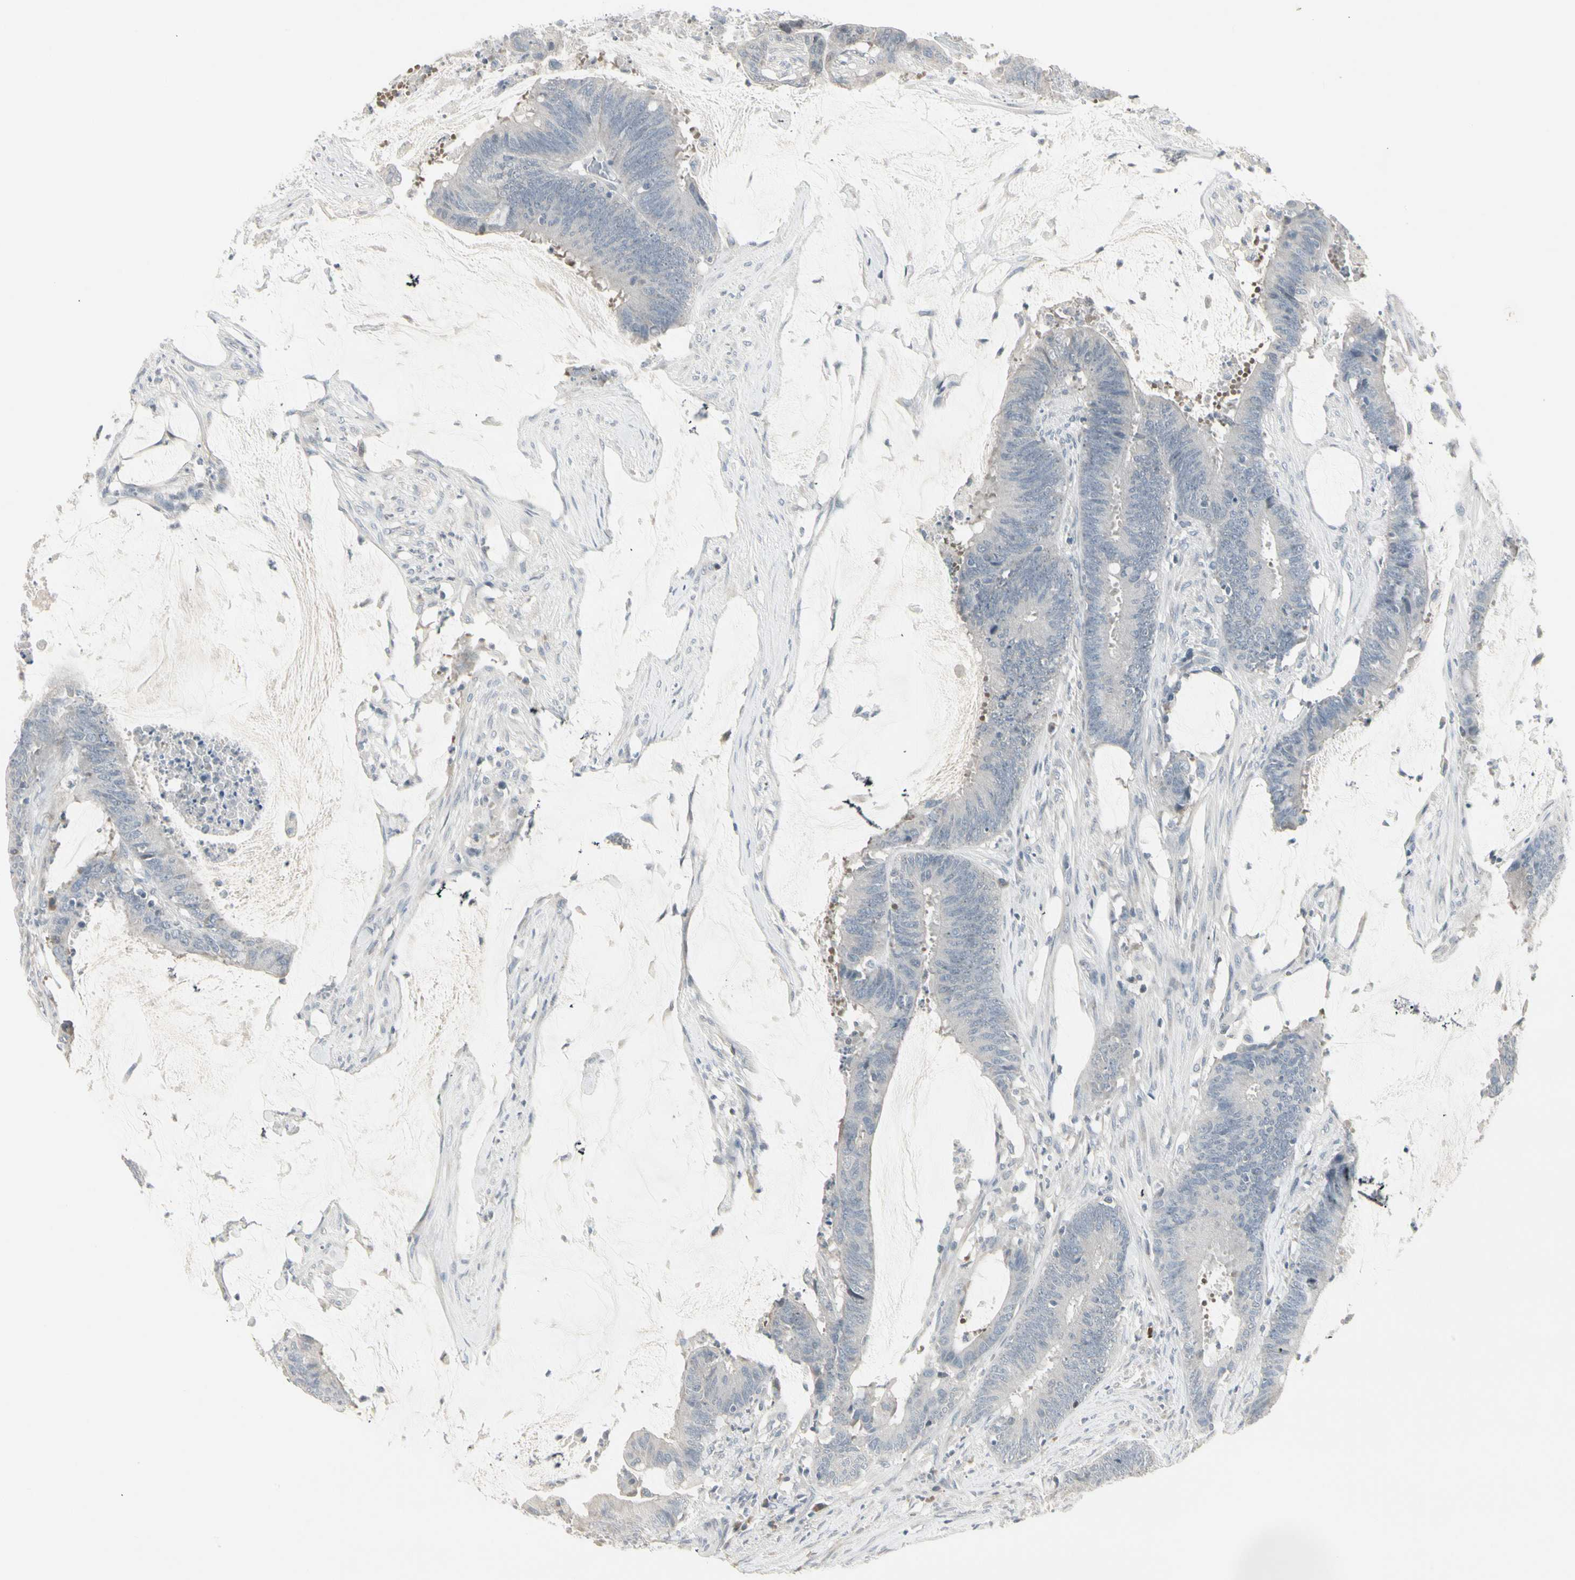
{"staining": {"intensity": "negative", "quantity": "none", "location": "none"}, "tissue": "colorectal cancer", "cell_type": "Tumor cells", "image_type": "cancer", "snomed": [{"axis": "morphology", "description": "Adenocarcinoma, NOS"}, {"axis": "topography", "description": "Rectum"}], "caption": "This is an IHC image of human adenocarcinoma (colorectal). There is no staining in tumor cells.", "gene": "DMPK", "patient": {"sex": "female", "age": 66}}